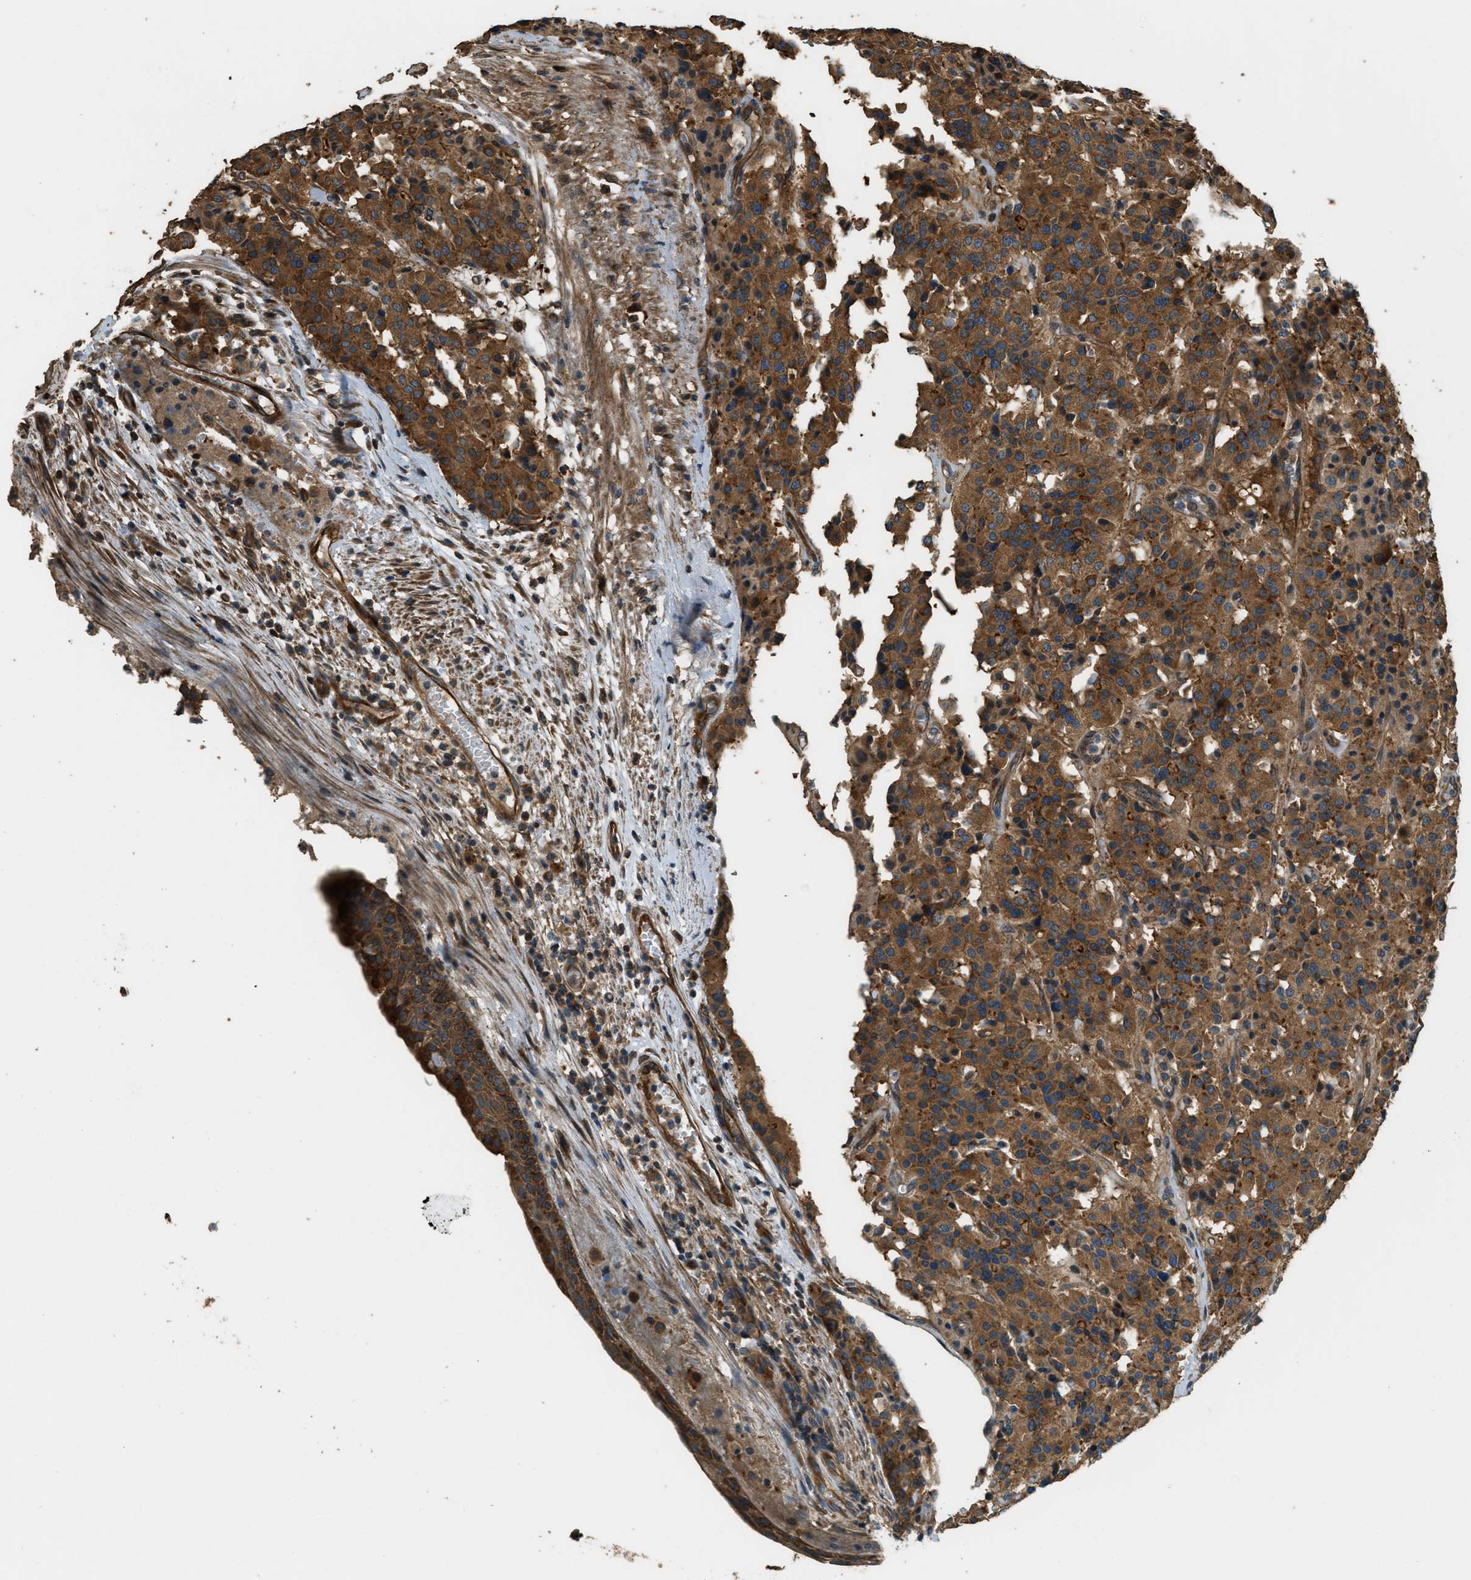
{"staining": {"intensity": "strong", "quantity": ">75%", "location": "cytoplasmic/membranous"}, "tissue": "carcinoid", "cell_type": "Tumor cells", "image_type": "cancer", "snomed": [{"axis": "morphology", "description": "Carcinoid, malignant, NOS"}, {"axis": "topography", "description": "Lung"}], "caption": "Immunohistochemical staining of human carcinoid (malignant) displays high levels of strong cytoplasmic/membranous staining in about >75% of tumor cells. Nuclei are stained in blue.", "gene": "MARS1", "patient": {"sex": "male", "age": 30}}